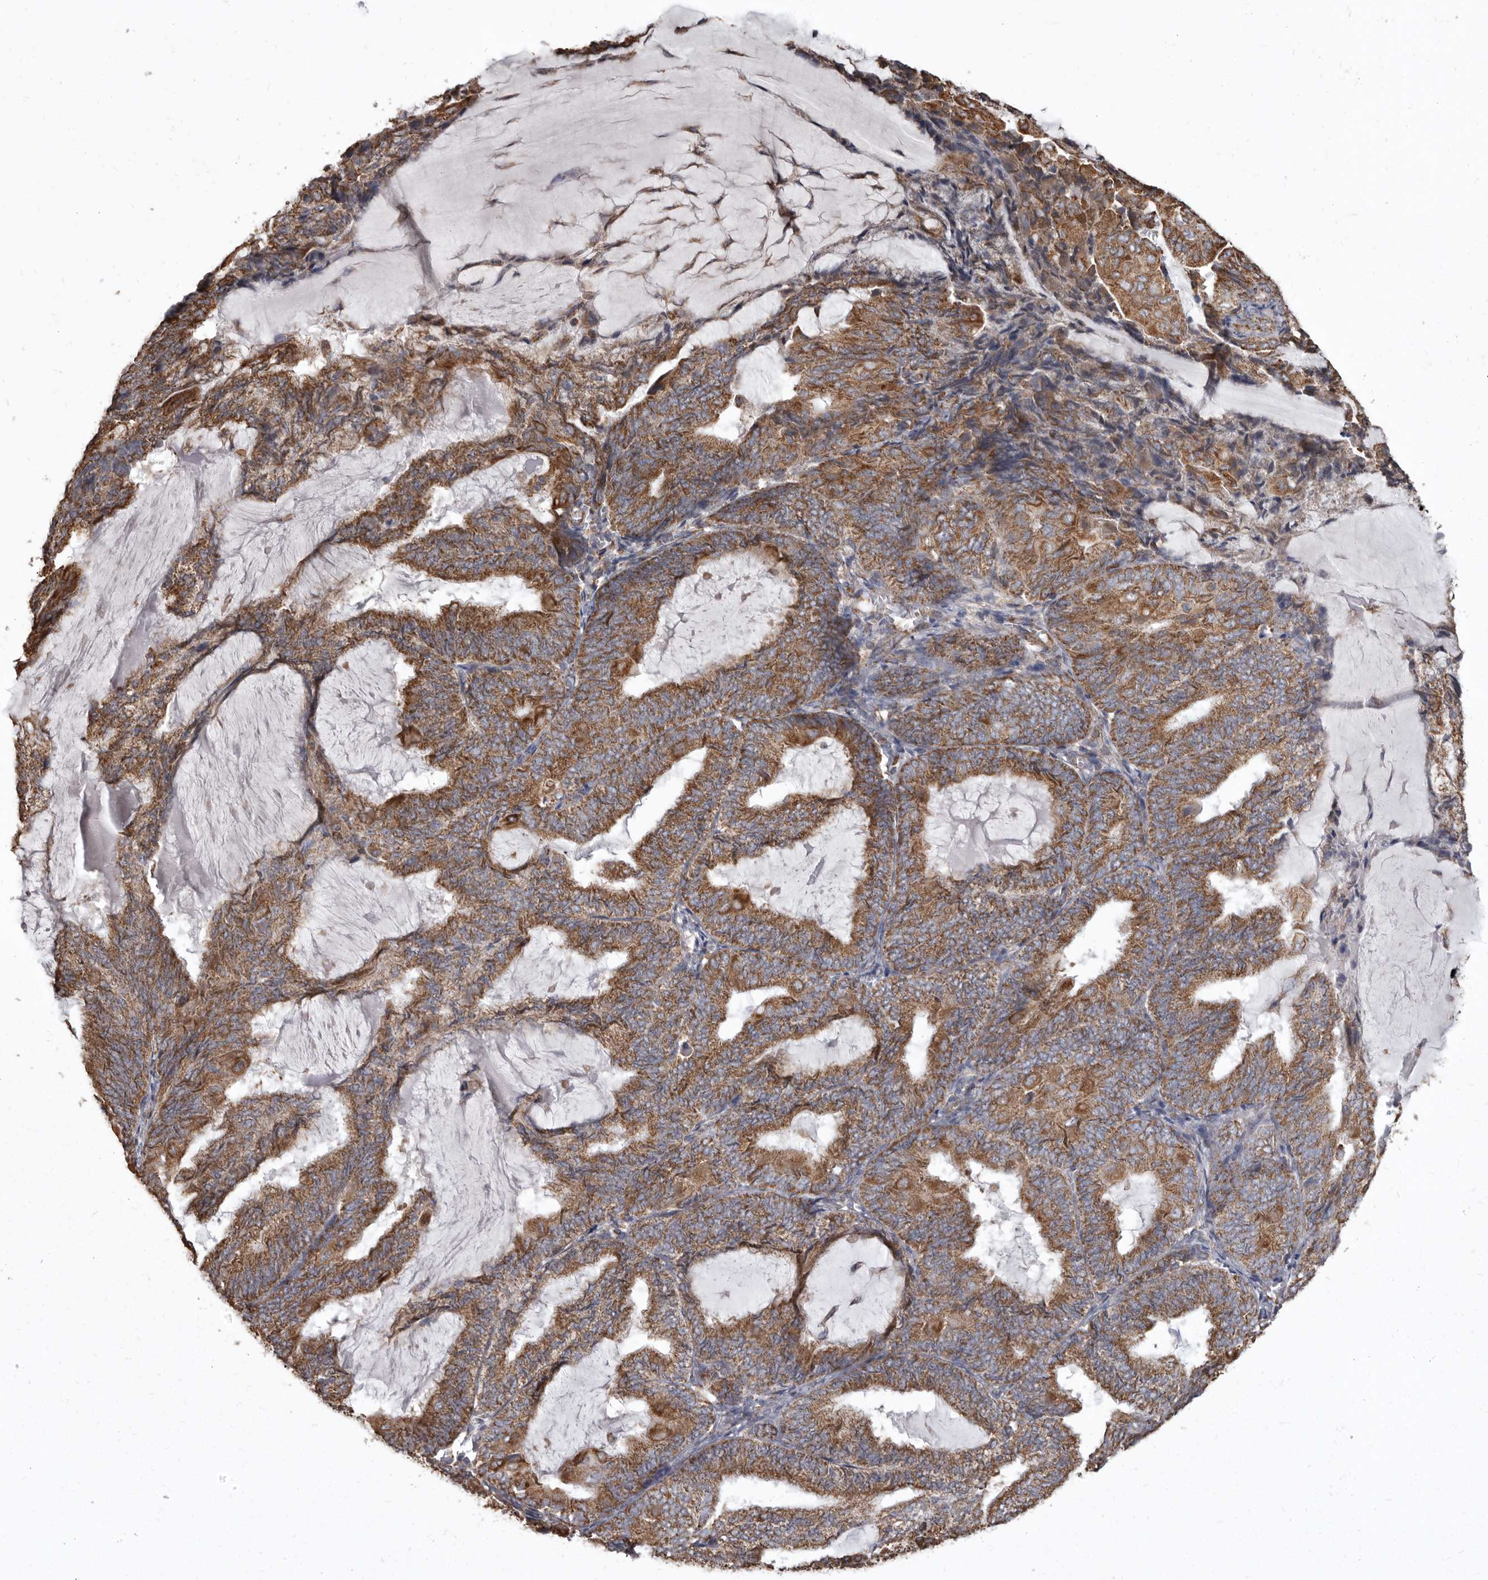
{"staining": {"intensity": "strong", "quantity": ">75%", "location": "cytoplasmic/membranous"}, "tissue": "endometrial cancer", "cell_type": "Tumor cells", "image_type": "cancer", "snomed": [{"axis": "morphology", "description": "Adenocarcinoma, NOS"}, {"axis": "topography", "description": "Endometrium"}], "caption": "Immunohistochemistry of human endometrial cancer (adenocarcinoma) exhibits high levels of strong cytoplasmic/membranous staining in about >75% of tumor cells.", "gene": "CDK5RAP3", "patient": {"sex": "female", "age": 81}}